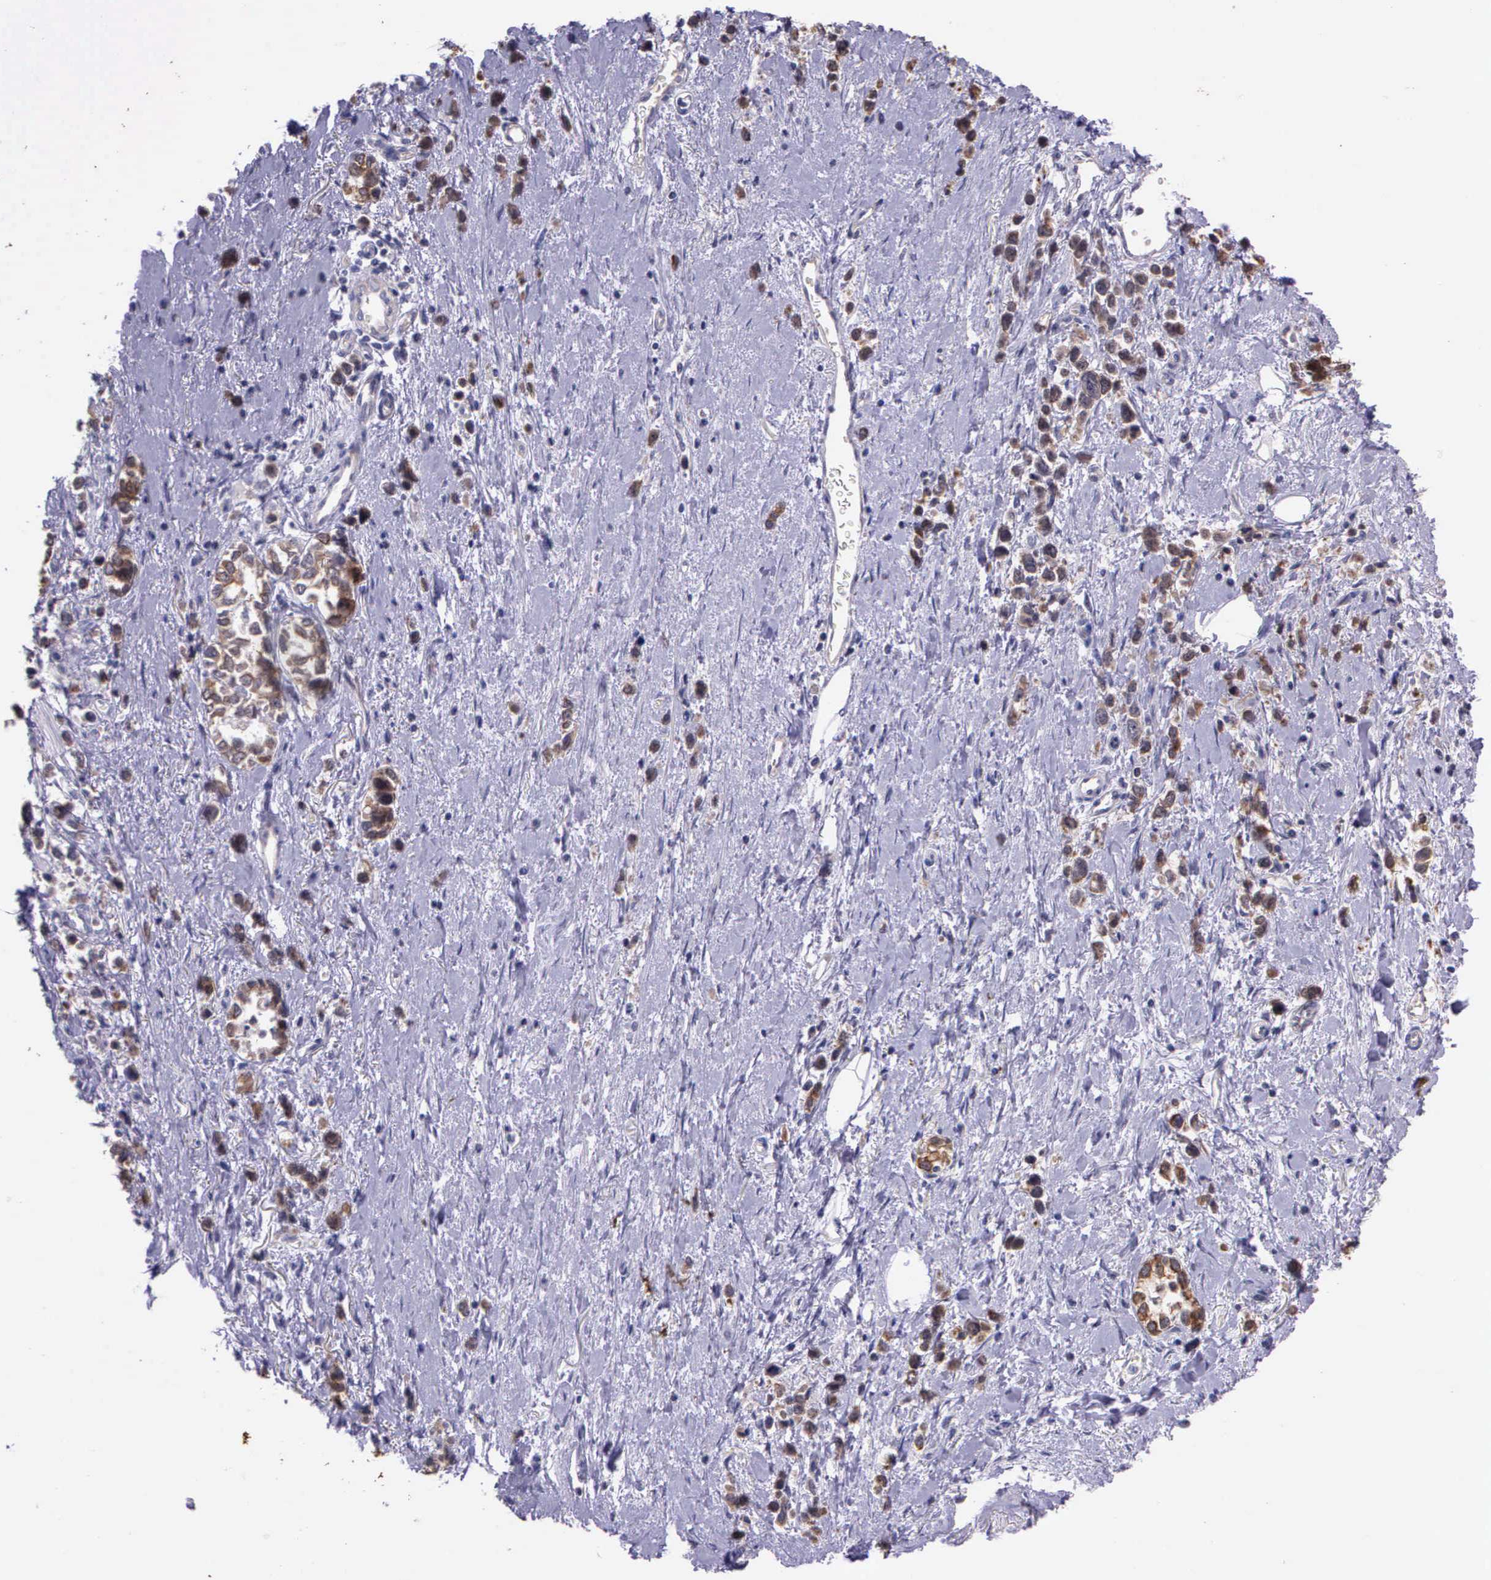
{"staining": {"intensity": "weak", "quantity": ">75%", "location": "cytoplasmic/membranous"}, "tissue": "stomach cancer", "cell_type": "Tumor cells", "image_type": "cancer", "snomed": [{"axis": "morphology", "description": "Adenocarcinoma, NOS"}, {"axis": "topography", "description": "Stomach, upper"}], "caption": "Immunohistochemistry staining of adenocarcinoma (stomach), which shows low levels of weak cytoplasmic/membranous staining in about >75% of tumor cells indicating weak cytoplasmic/membranous protein positivity. The staining was performed using DAB (brown) for protein detection and nuclei were counterstained in hematoxylin (blue).", "gene": "IGBP1", "patient": {"sex": "male", "age": 76}}